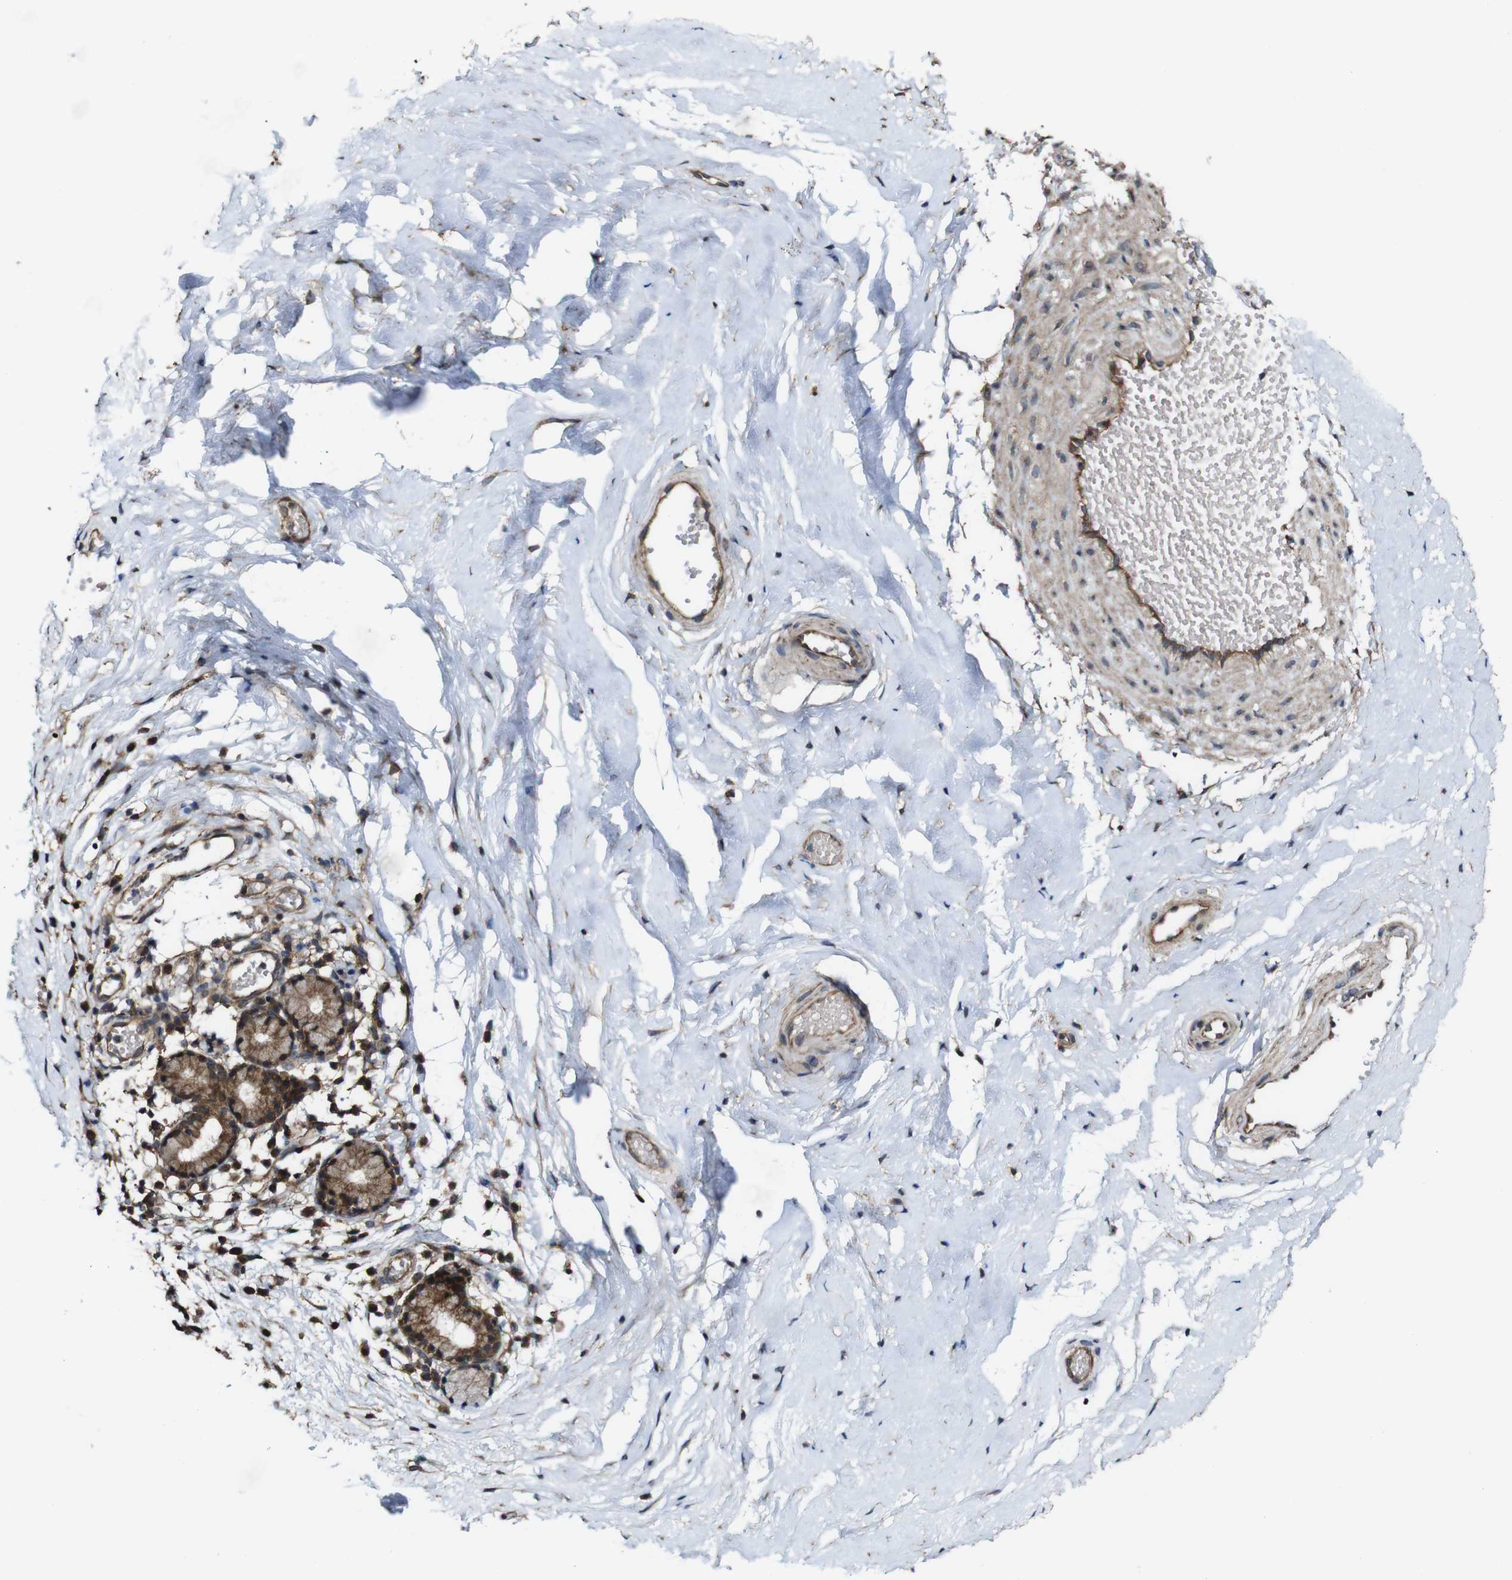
{"staining": {"intensity": "strong", "quantity": "25%-75%", "location": "cytoplasmic/membranous"}, "tissue": "nasopharynx", "cell_type": "Respiratory epithelial cells", "image_type": "normal", "snomed": [{"axis": "morphology", "description": "Normal tissue, NOS"}, {"axis": "morphology", "description": "Inflammation, NOS"}, {"axis": "topography", "description": "Nasopharynx"}], "caption": "High-power microscopy captured an IHC photomicrograph of benign nasopharynx, revealing strong cytoplasmic/membranous expression in about 25%-75% of respiratory epithelial cells.", "gene": "BTN3A3", "patient": {"sex": "male", "age": 48}}